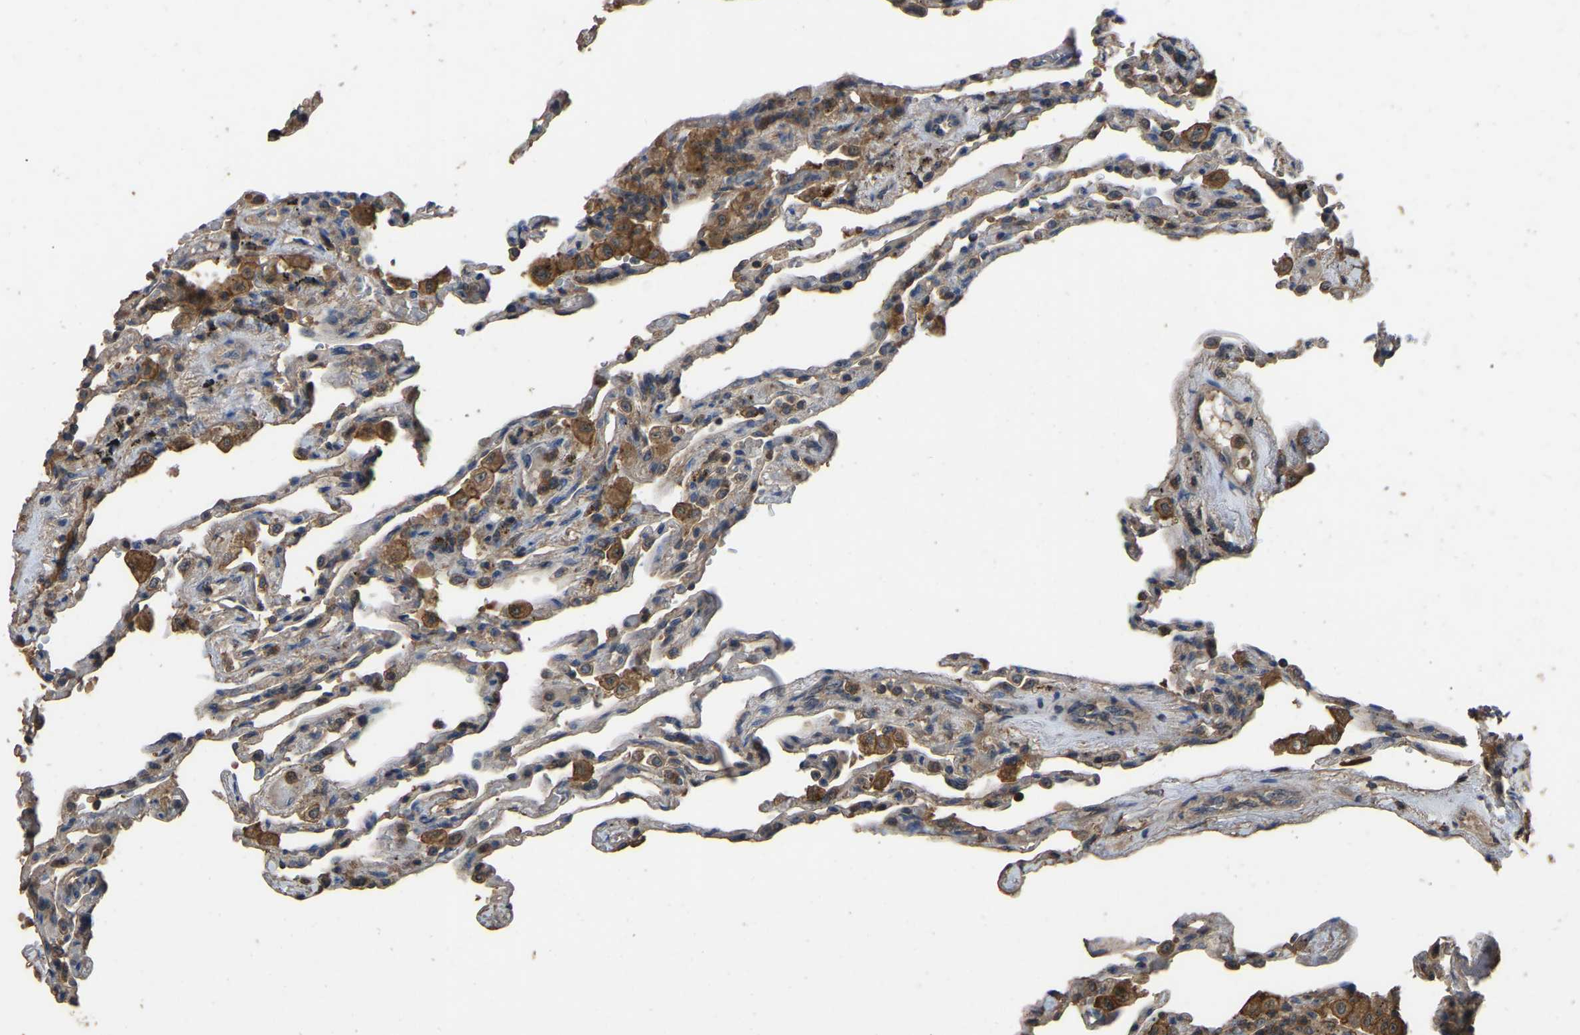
{"staining": {"intensity": "weak", "quantity": "25%-75%", "location": "cytoplasmic/membranous"}, "tissue": "lung", "cell_type": "Alveolar cells", "image_type": "normal", "snomed": [{"axis": "morphology", "description": "Normal tissue, NOS"}, {"axis": "topography", "description": "Lung"}], "caption": "This histopathology image exhibits normal lung stained with immunohistochemistry to label a protein in brown. The cytoplasmic/membranous of alveolar cells show weak positivity for the protein. Nuclei are counter-stained blue.", "gene": "FHIT", "patient": {"sex": "male", "age": 59}}